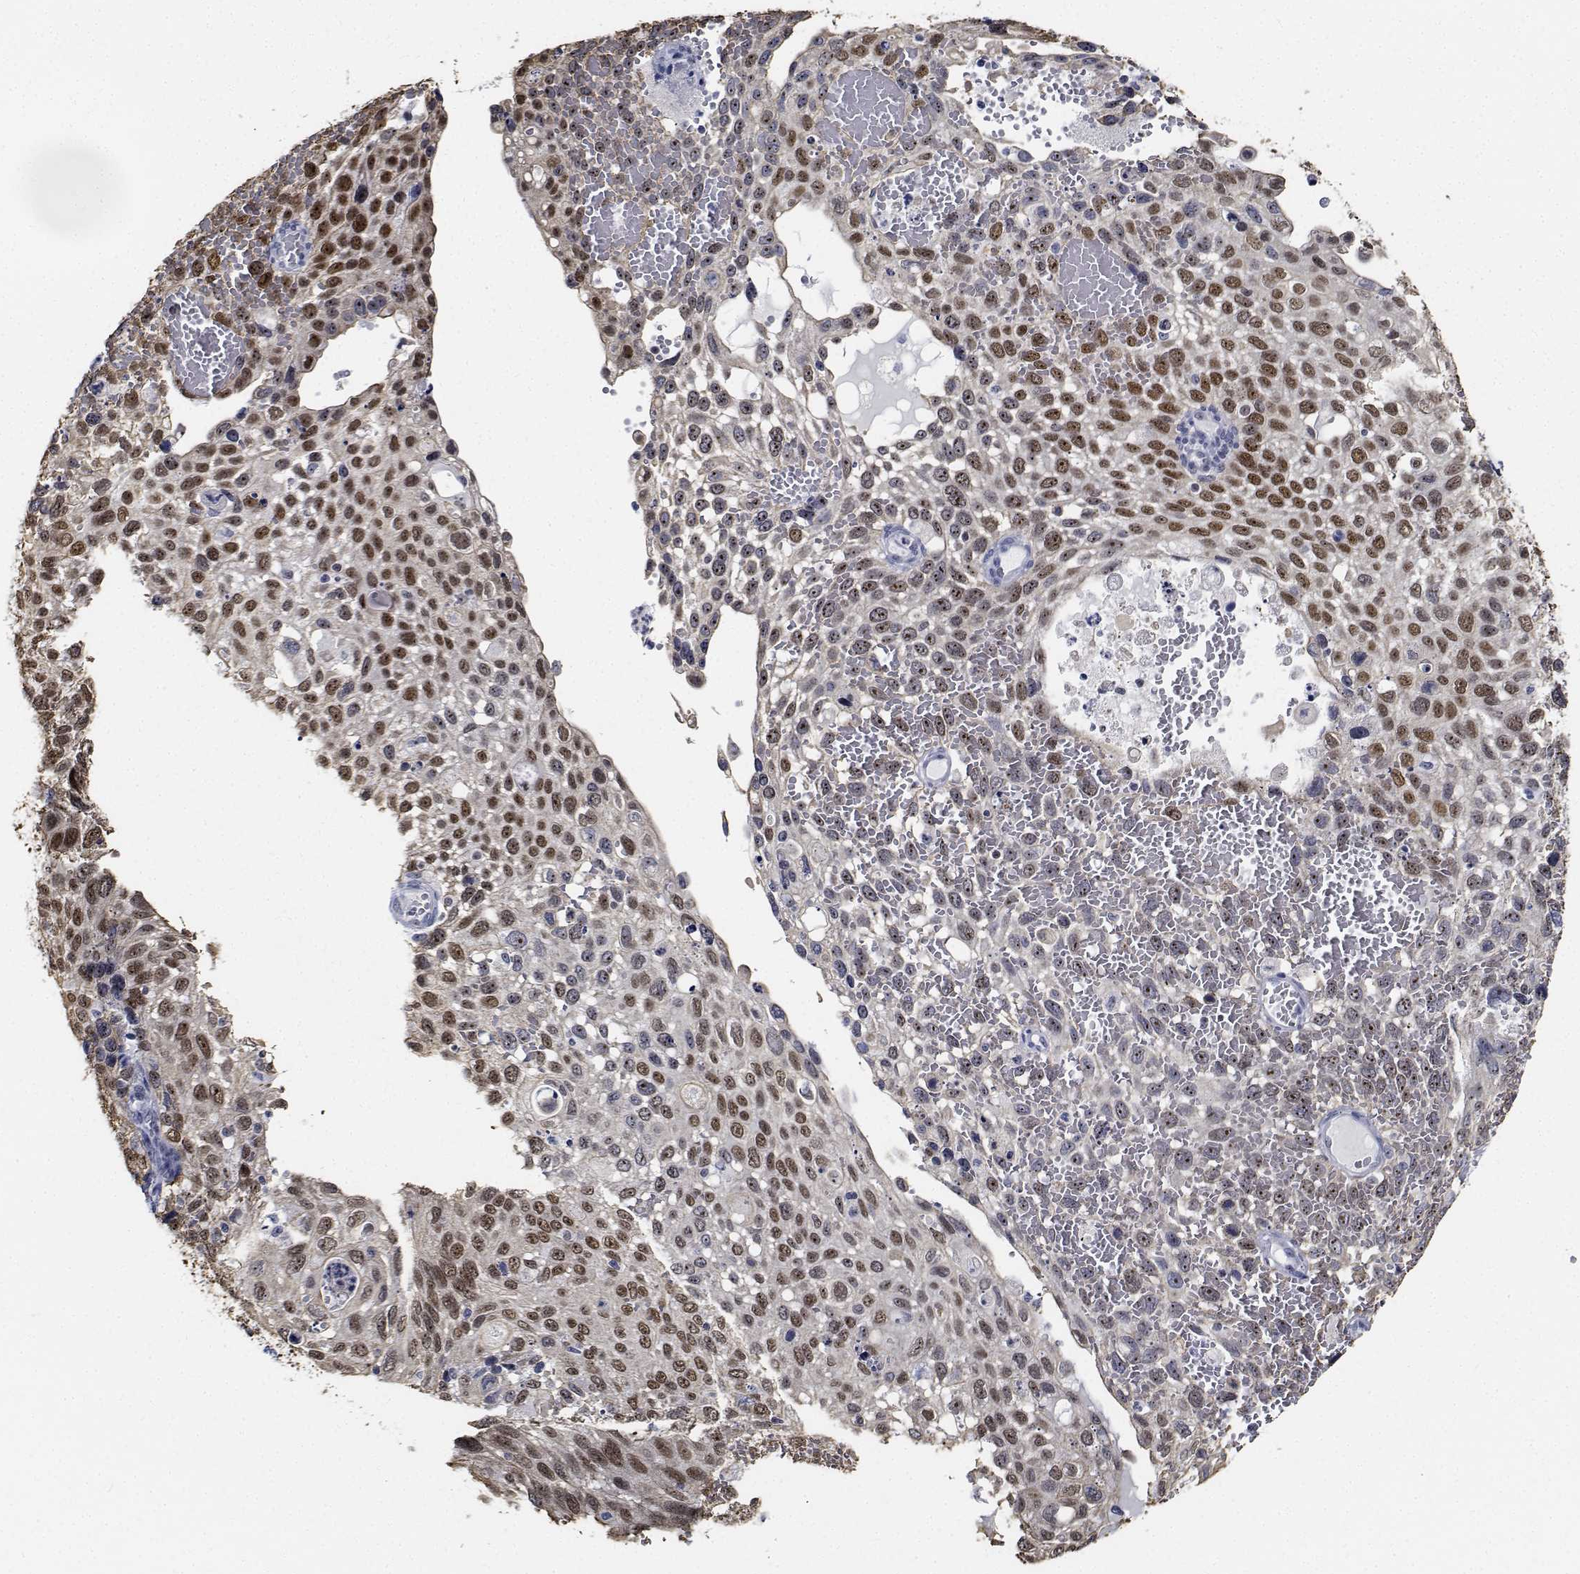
{"staining": {"intensity": "moderate", "quantity": ">75%", "location": "nuclear"}, "tissue": "cervical cancer", "cell_type": "Tumor cells", "image_type": "cancer", "snomed": [{"axis": "morphology", "description": "Squamous cell carcinoma, NOS"}, {"axis": "topography", "description": "Cervix"}], "caption": "Immunohistochemical staining of squamous cell carcinoma (cervical) reveals medium levels of moderate nuclear staining in about >75% of tumor cells.", "gene": "NVL", "patient": {"sex": "female", "age": 70}}